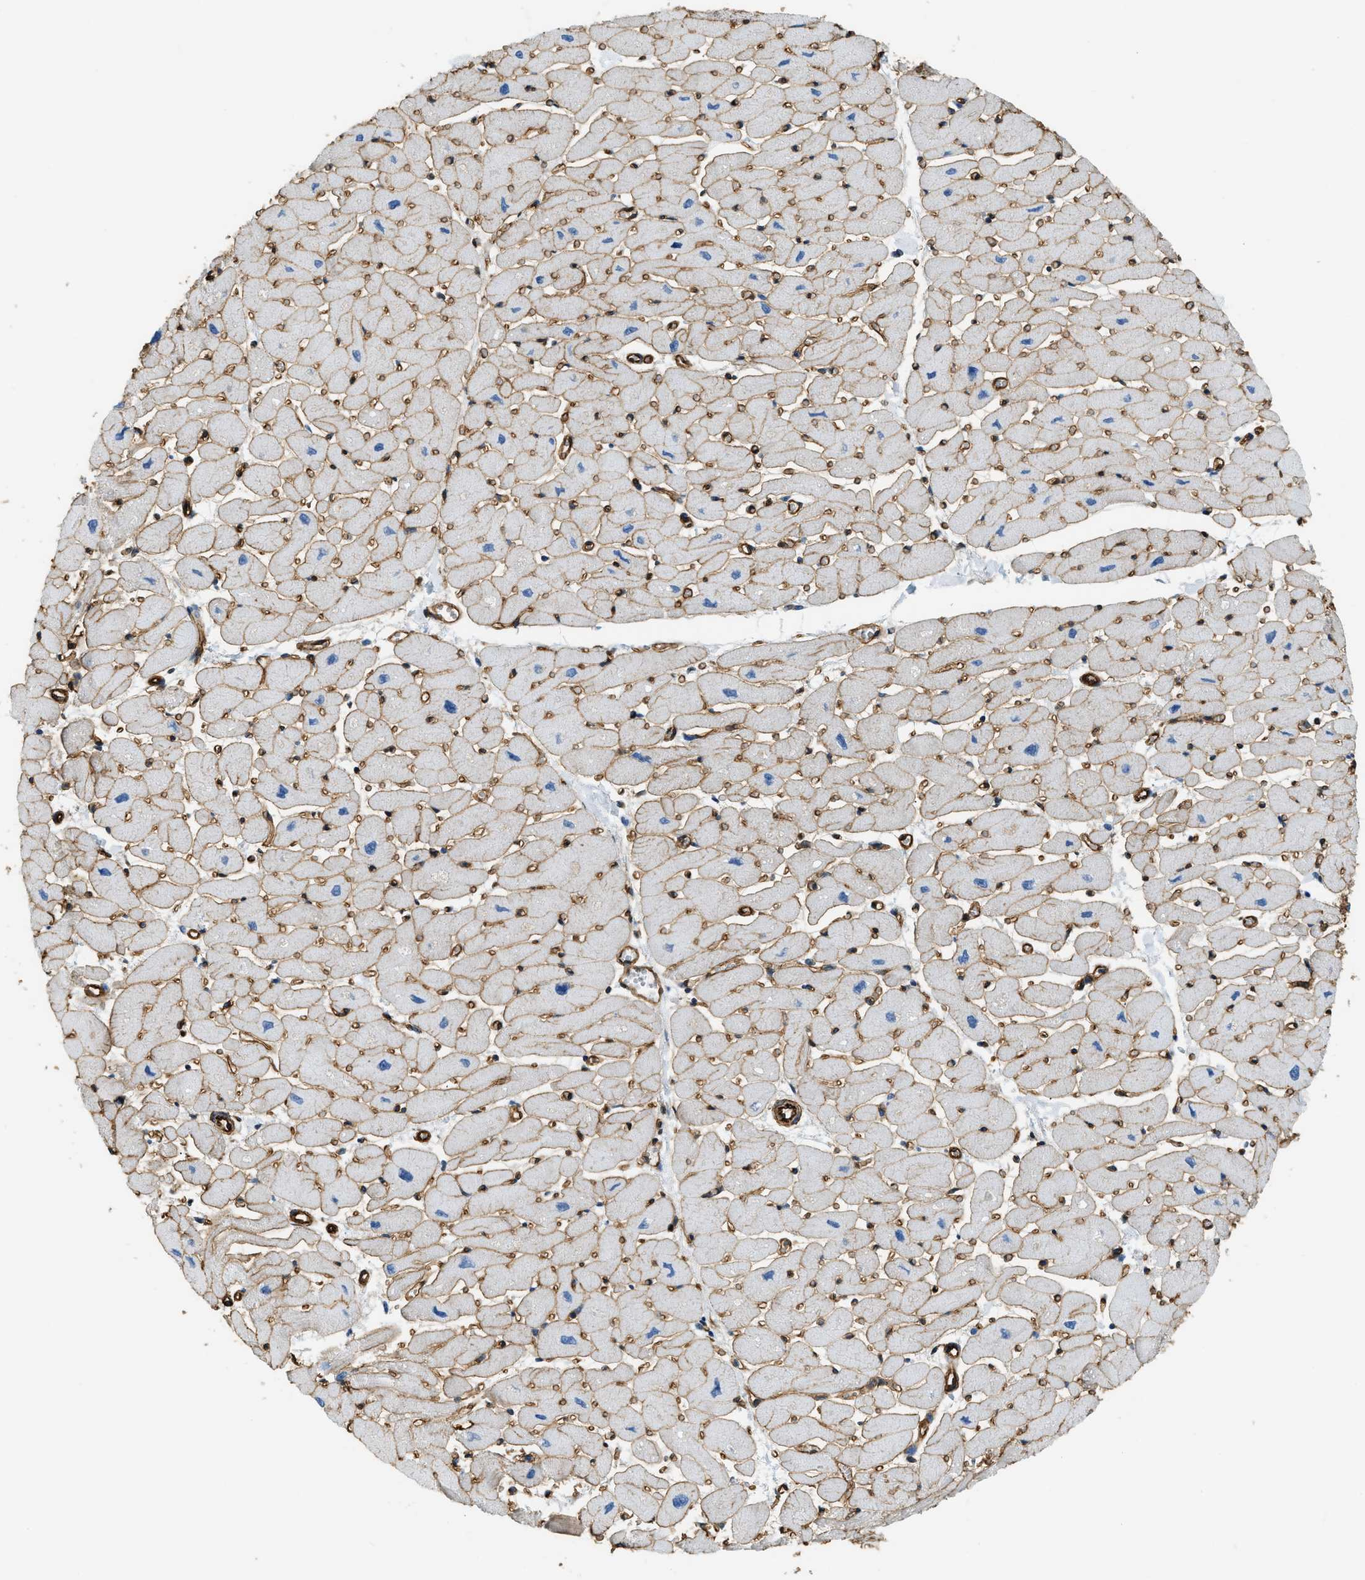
{"staining": {"intensity": "moderate", "quantity": ">75%", "location": "cytoplasmic/membranous"}, "tissue": "heart muscle", "cell_type": "Cardiomyocytes", "image_type": "normal", "snomed": [{"axis": "morphology", "description": "Normal tissue, NOS"}, {"axis": "topography", "description": "Heart"}], "caption": "Heart muscle was stained to show a protein in brown. There is medium levels of moderate cytoplasmic/membranous staining in approximately >75% of cardiomyocytes. The staining is performed using DAB brown chromogen to label protein expression. The nuclei are counter-stained blue using hematoxylin.", "gene": "TMEM43", "patient": {"sex": "female", "age": 54}}